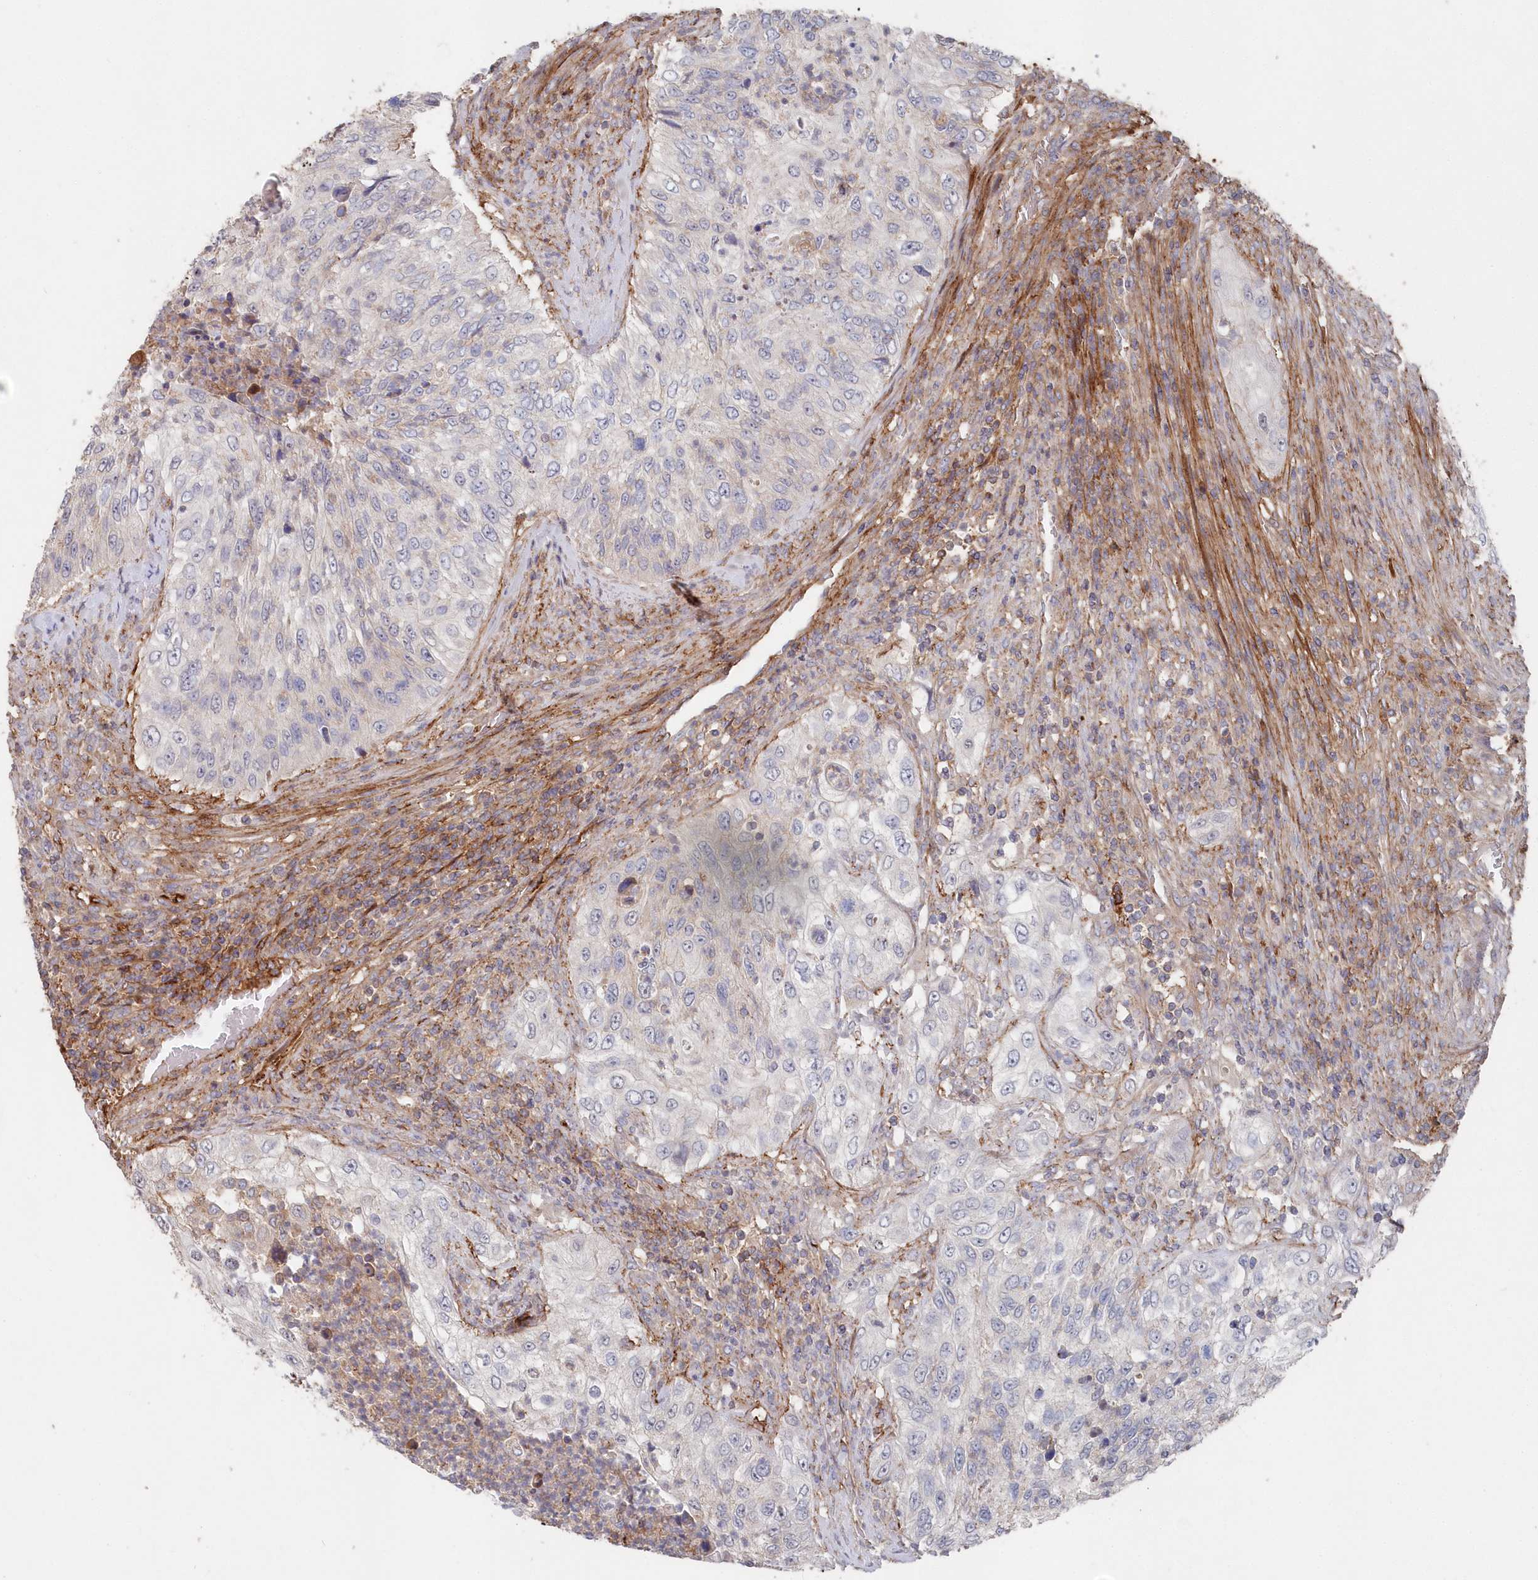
{"staining": {"intensity": "negative", "quantity": "none", "location": "none"}, "tissue": "urothelial cancer", "cell_type": "Tumor cells", "image_type": "cancer", "snomed": [{"axis": "morphology", "description": "Urothelial carcinoma, High grade"}, {"axis": "topography", "description": "Urinary bladder"}], "caption": "Immunohistochemistry (IHC) photomicrograph of urothelial carcinoma (high-grade) stained for a protein (brown), which exhibits no positivity in tumor cells.", "gene": "ABHD14B", "patient": {"sex": "female", "age": 60}}